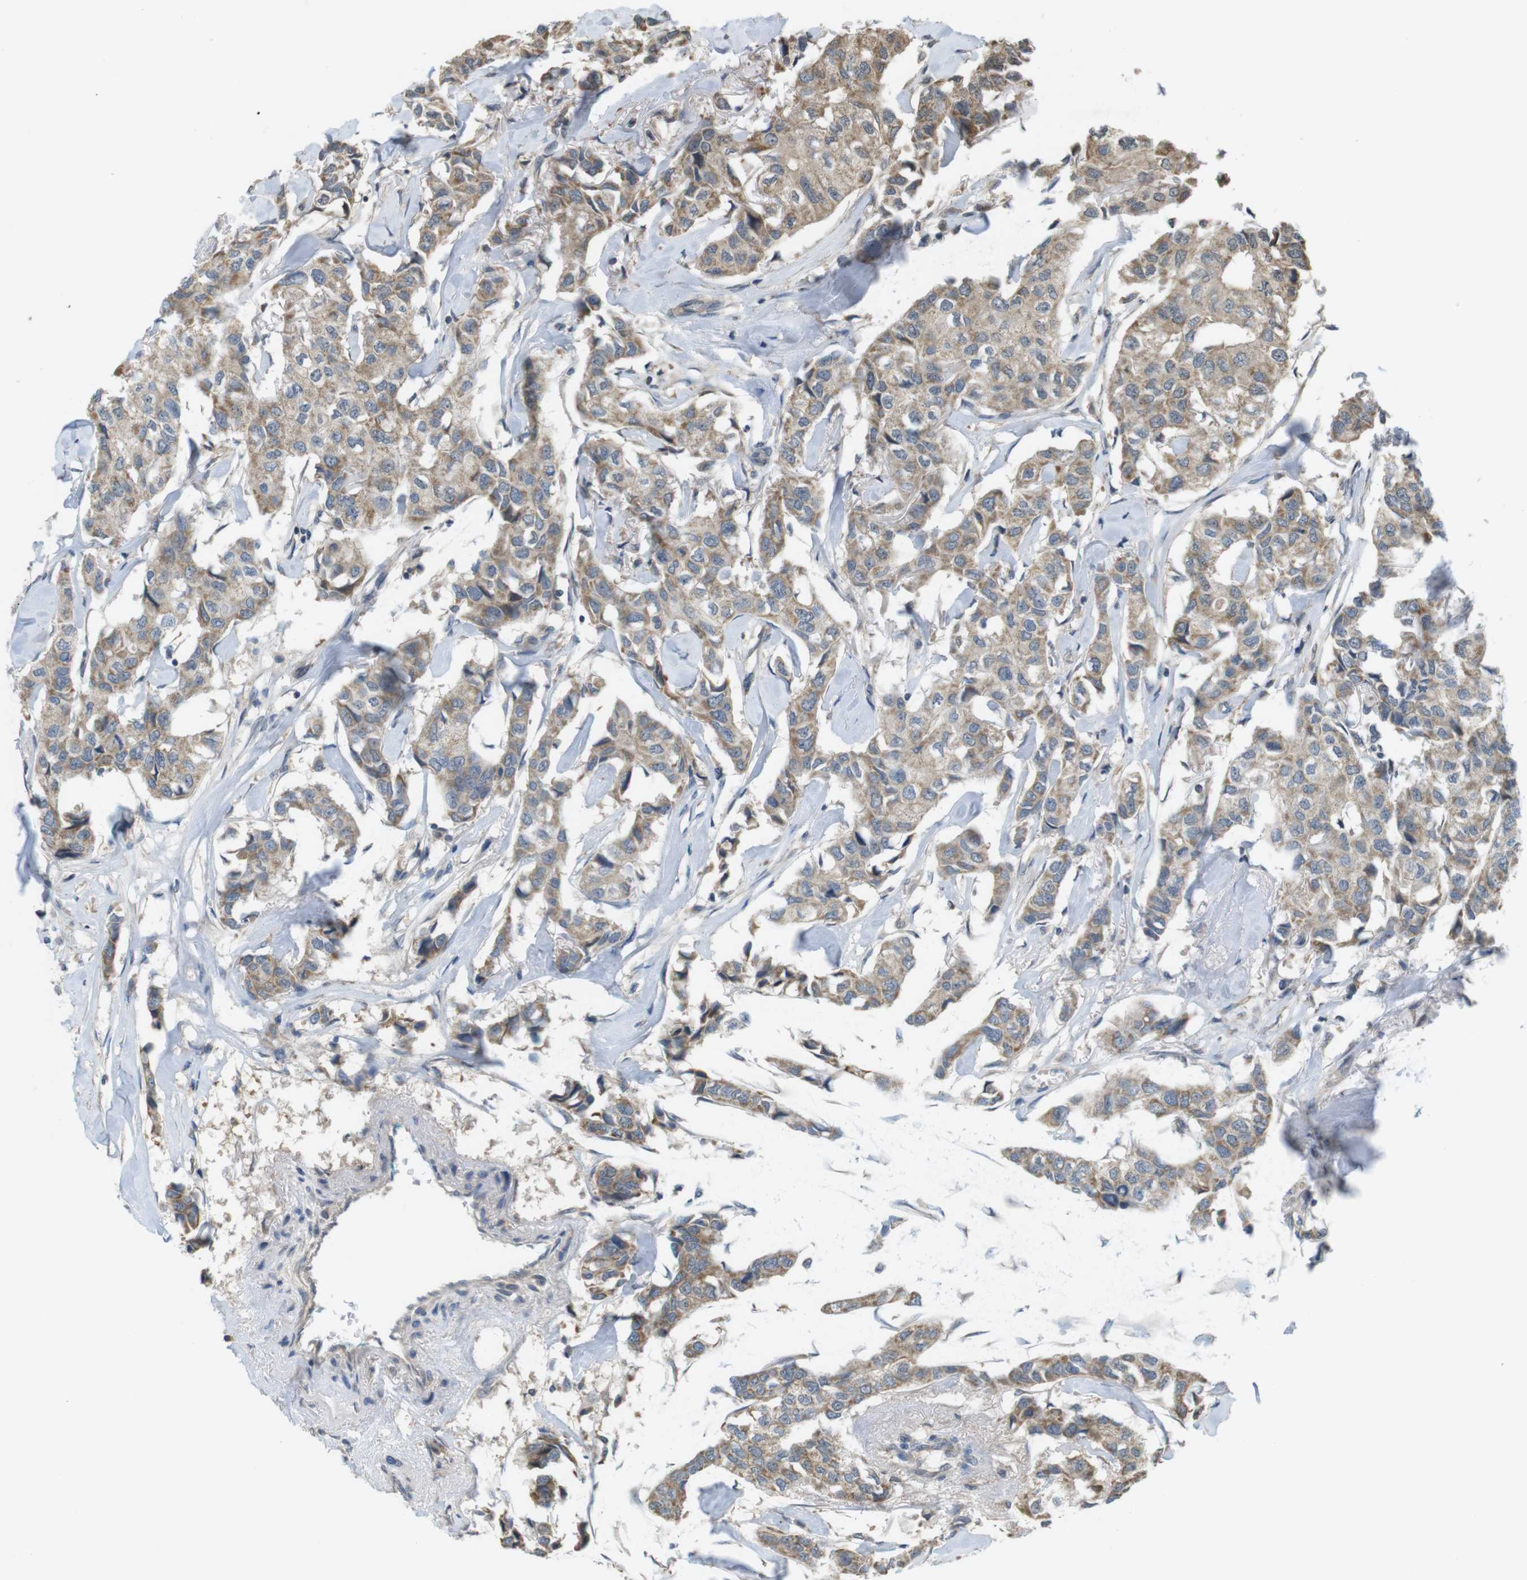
{"staining": {"intensity": "moderate", "quantity": ">75%", "location": "cytoplasmic/membranous"}, "tissue": "breast cancer", "cell_type": "Tumor cells", "image_type": "cancer", "snomed": [{"axis": "morphology", "description": "Duct carcinoma"}, {"axis": "topography", "description": "Breast"}], "caption": "Protein staining of breast cancer tissue displays moderate cytoplasmic/membranous staining in about >75% of tumor cells.", "gene": "RNF130", "patient": {"sex": "female", "age": 80}}